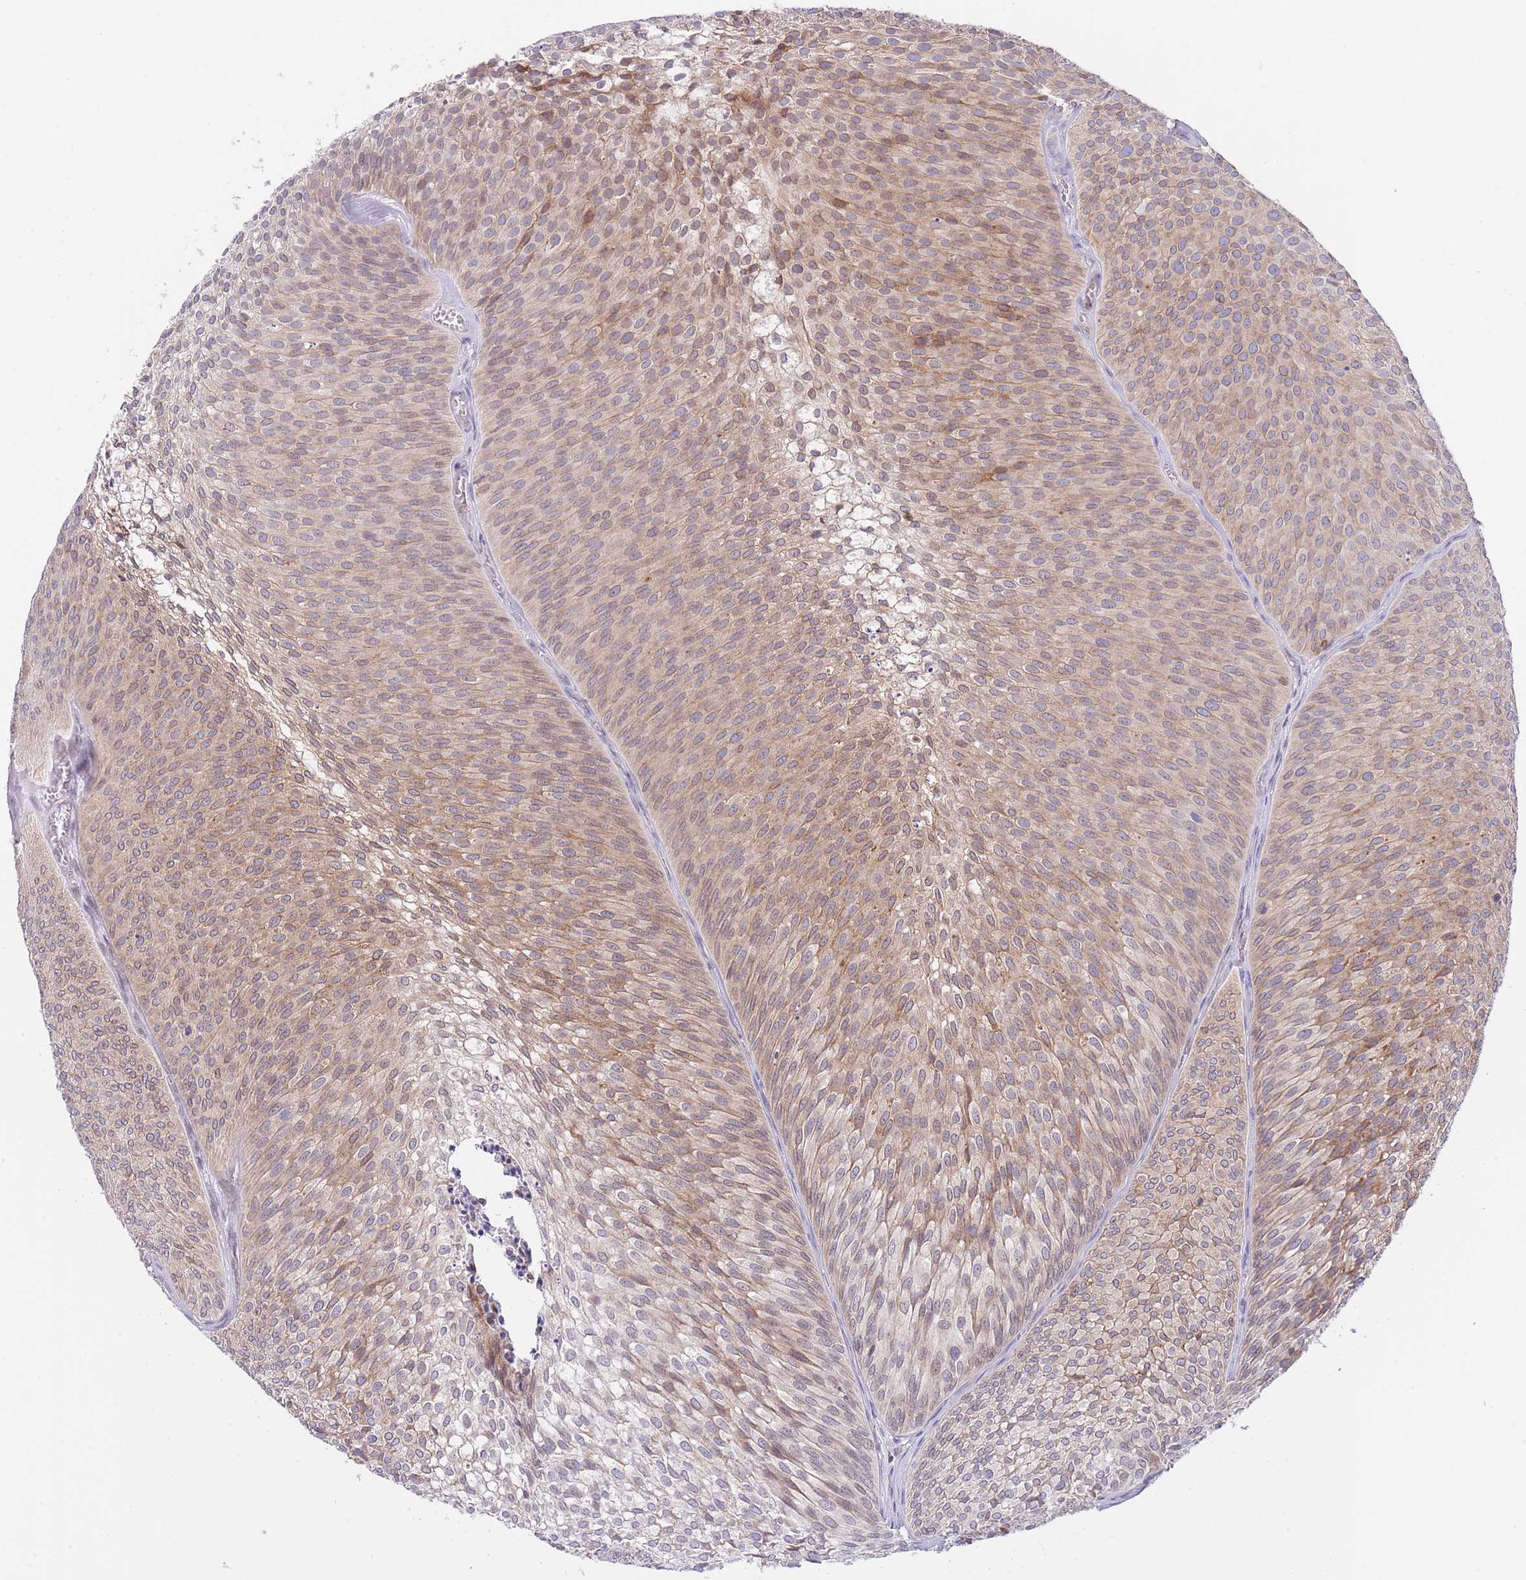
{"staining": {"intensity": "weak", "quantity": ">75%", "location": "cytoplasmic/membranous"}, "tissue": "urothelial cancer", "cell_type": "Tumor cells", "image_type": "cancer", "snomed": [{"axis": "morphology", "description": "Urothelial carcinoma, Low grade"}, {"axis": "topography", "description": "Urinary bladder"}], "caption": "The photomicrograph demonstrates a brown stain indicating the presence of a protein in the cytoplasmic/membranous of tumor cells in urothelial carcinoma (low-grade).", "gene": "EBPL", "patient": {"sex": "male", "age": 91}}